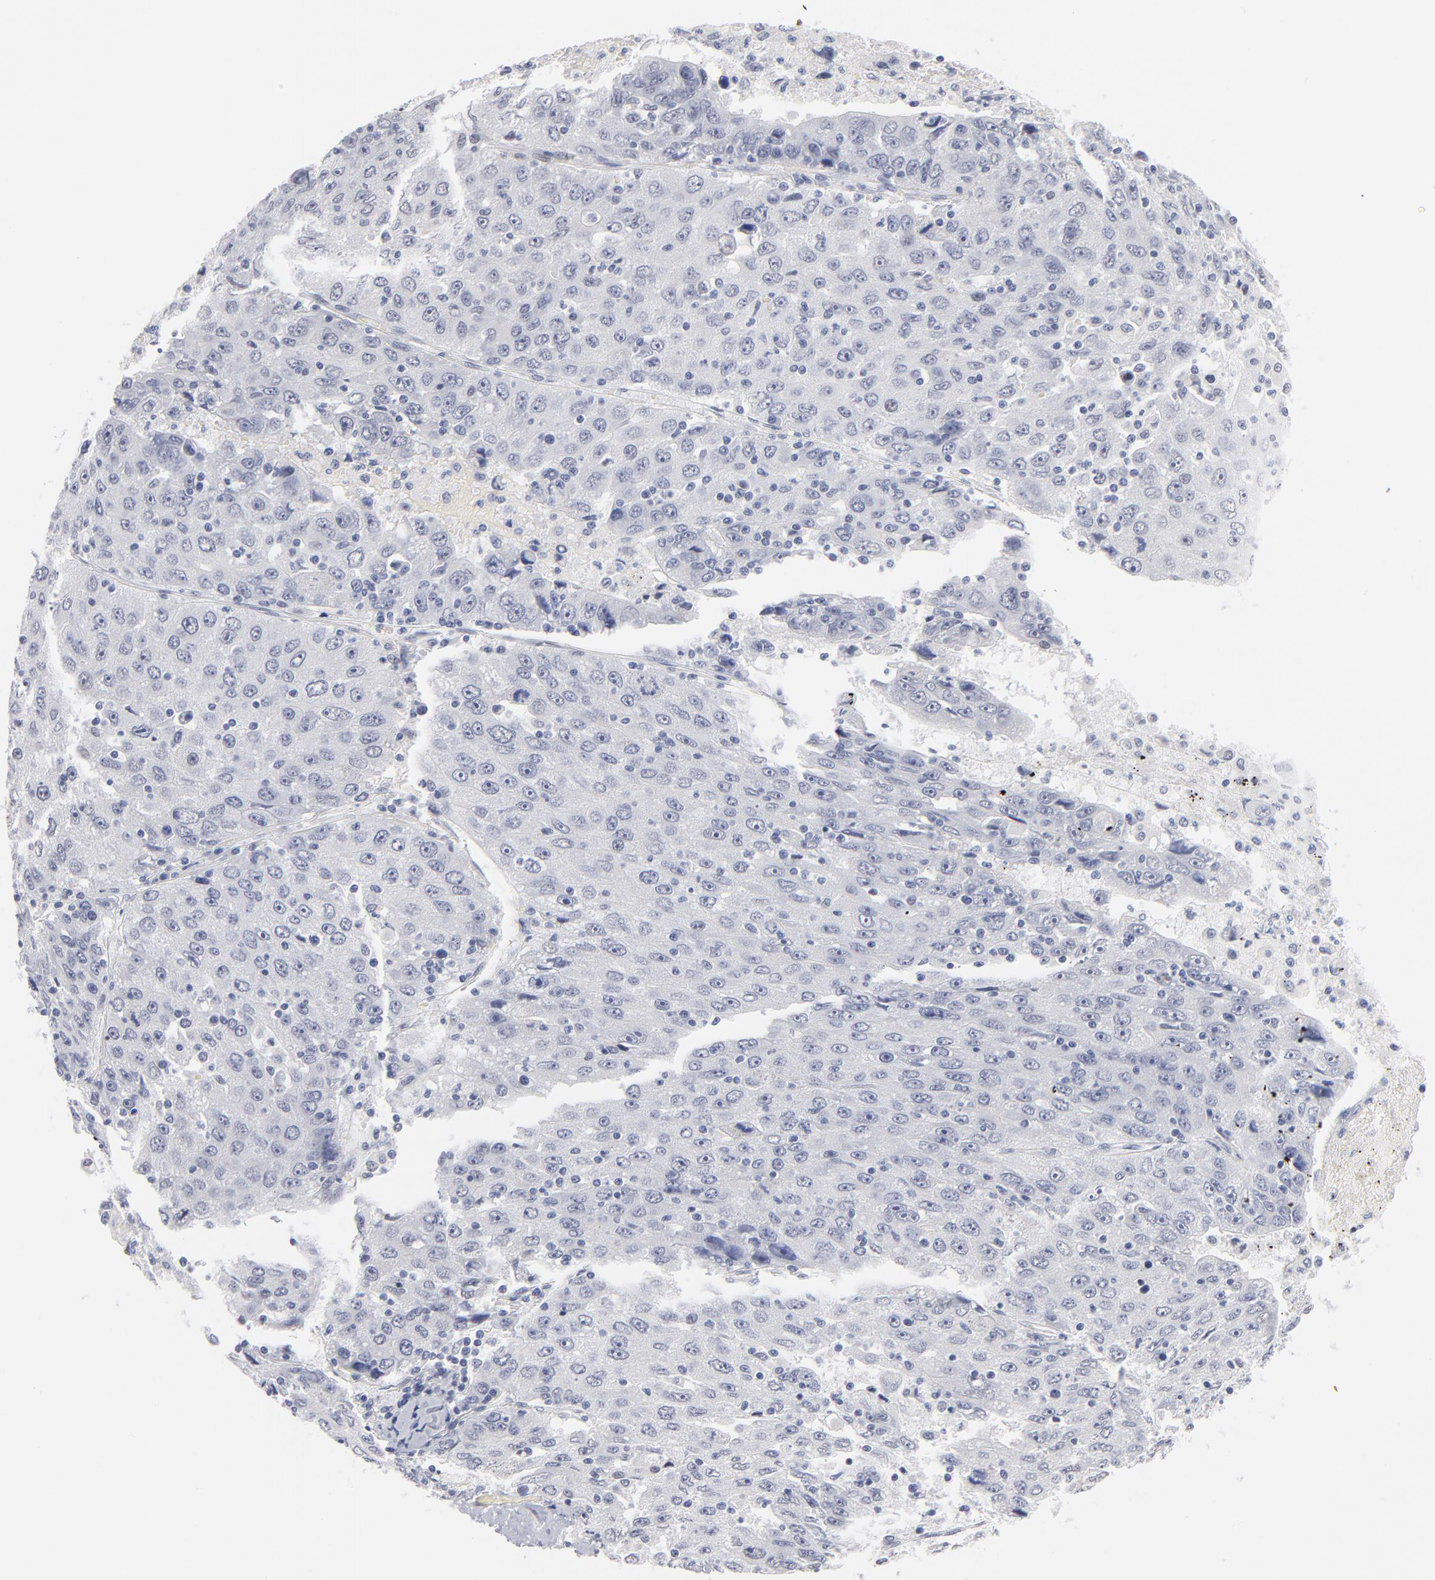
{"staining": {"intensity": "negative", "quantity": "none", "location": "none"}, "tissue": "liver cancer", "cell_type": "Tumor cells", "image_type": "cancer", "snomed": [{"axis": "morphology", "description": "Carcinoma, Hepatocellular, NOS"}, {"axis": "topography", "description": "Liver"}], "caption": "DAB immunohistochemical staining of liver cancer demonstrates no significant positivity in tumor cells.", "gene": "KHNYN", "patient": {"sex": "male", "age": 49}}